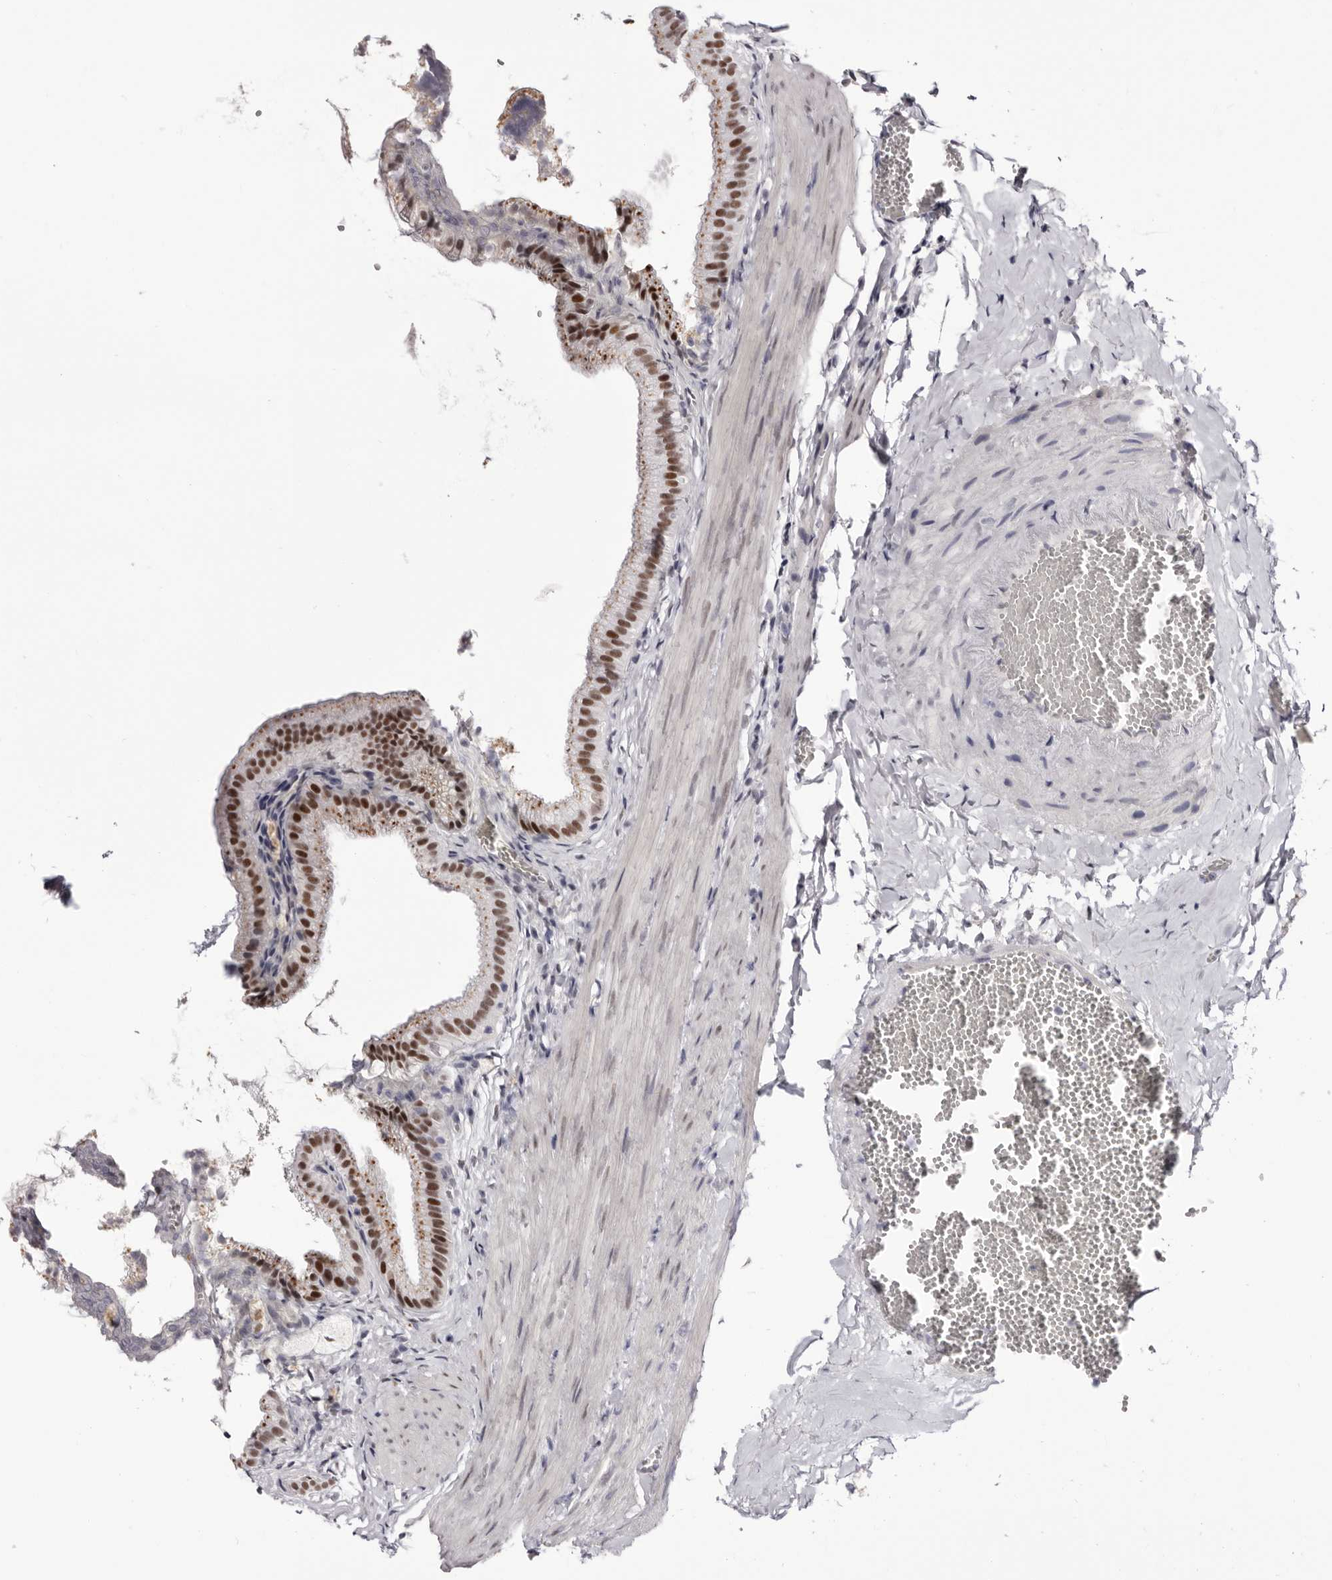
{"staining": {"intensity": "strong", "quantity": ">75%", "location": "nuclear"}, "tissue": "gallbladder", "cell_type": "Glandular cells", "image_type": "normal", "snomed": [{"axis": "morphology", "description": "Normal tissue, NOS"}, {"axis": "topography", "description": "Gallbladder"}], "caption": "Strong nuclear protein positivity is appreciated in about >75% of glandular cells in gallbladder. Nuclei are stained in blue.", "gene": "ZNF326", "patient": {"sex": "male", "age": 38}}